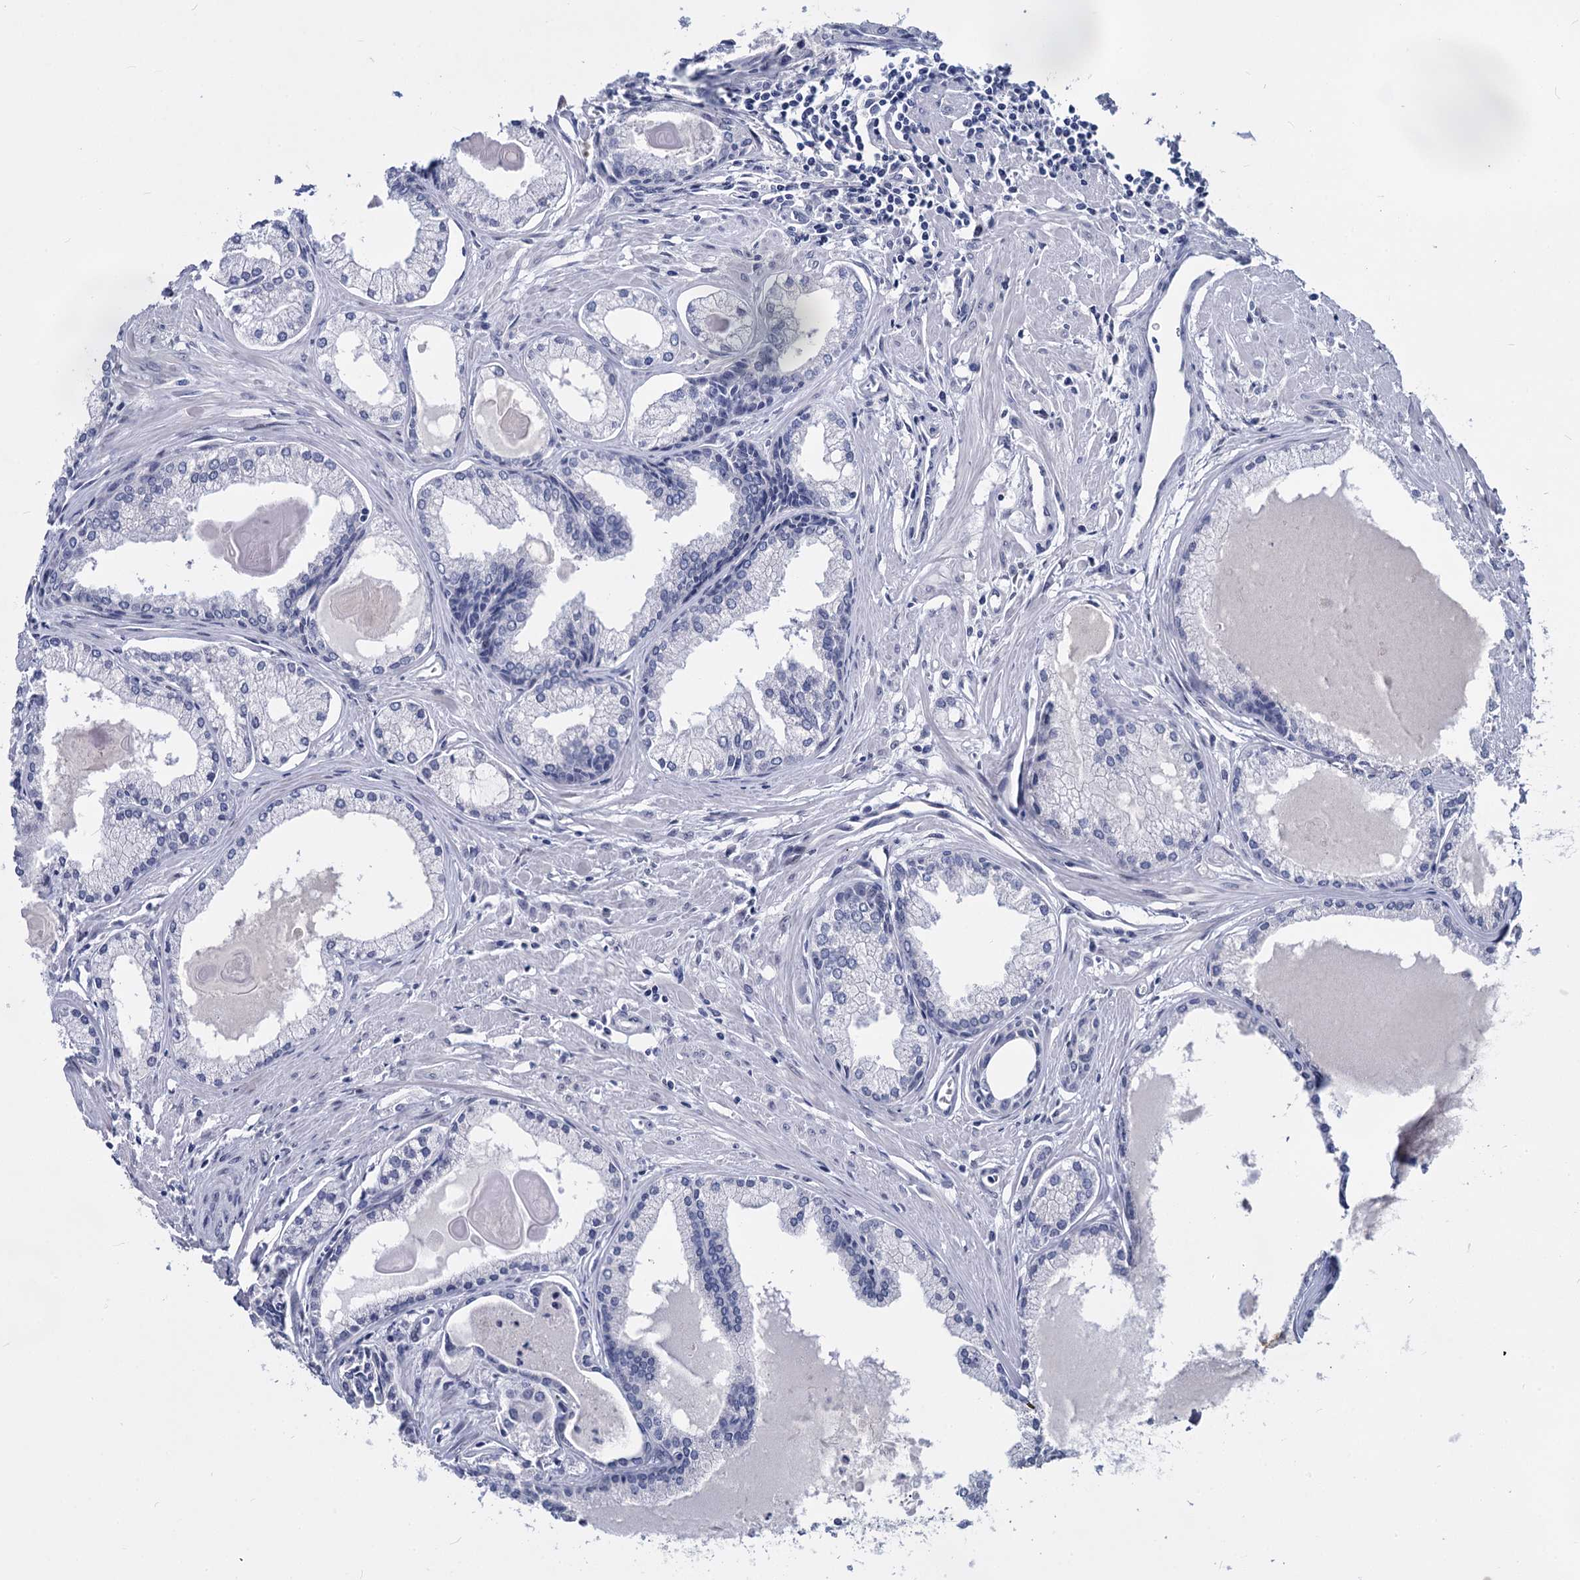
{"staining": {"intensity": "negative", "quantity": "none", "location": "none"}, "tissue": "prostate cancer", "cell_type": "Tumor cells", "image_type": "cancer", "snomed": [{"axis": "morphology", "description": "Adenocarcinoma, High grade"}, {"axis": "topography", "description": "Prostate"}], "caption": "Immunohistochemical staining of adenocarcinoma (high-grade) (prostate) demonstrates no significant staining in tumor cells.", "gene": "MAGEA4", "patient": {"sex": "male", "age": 68}}